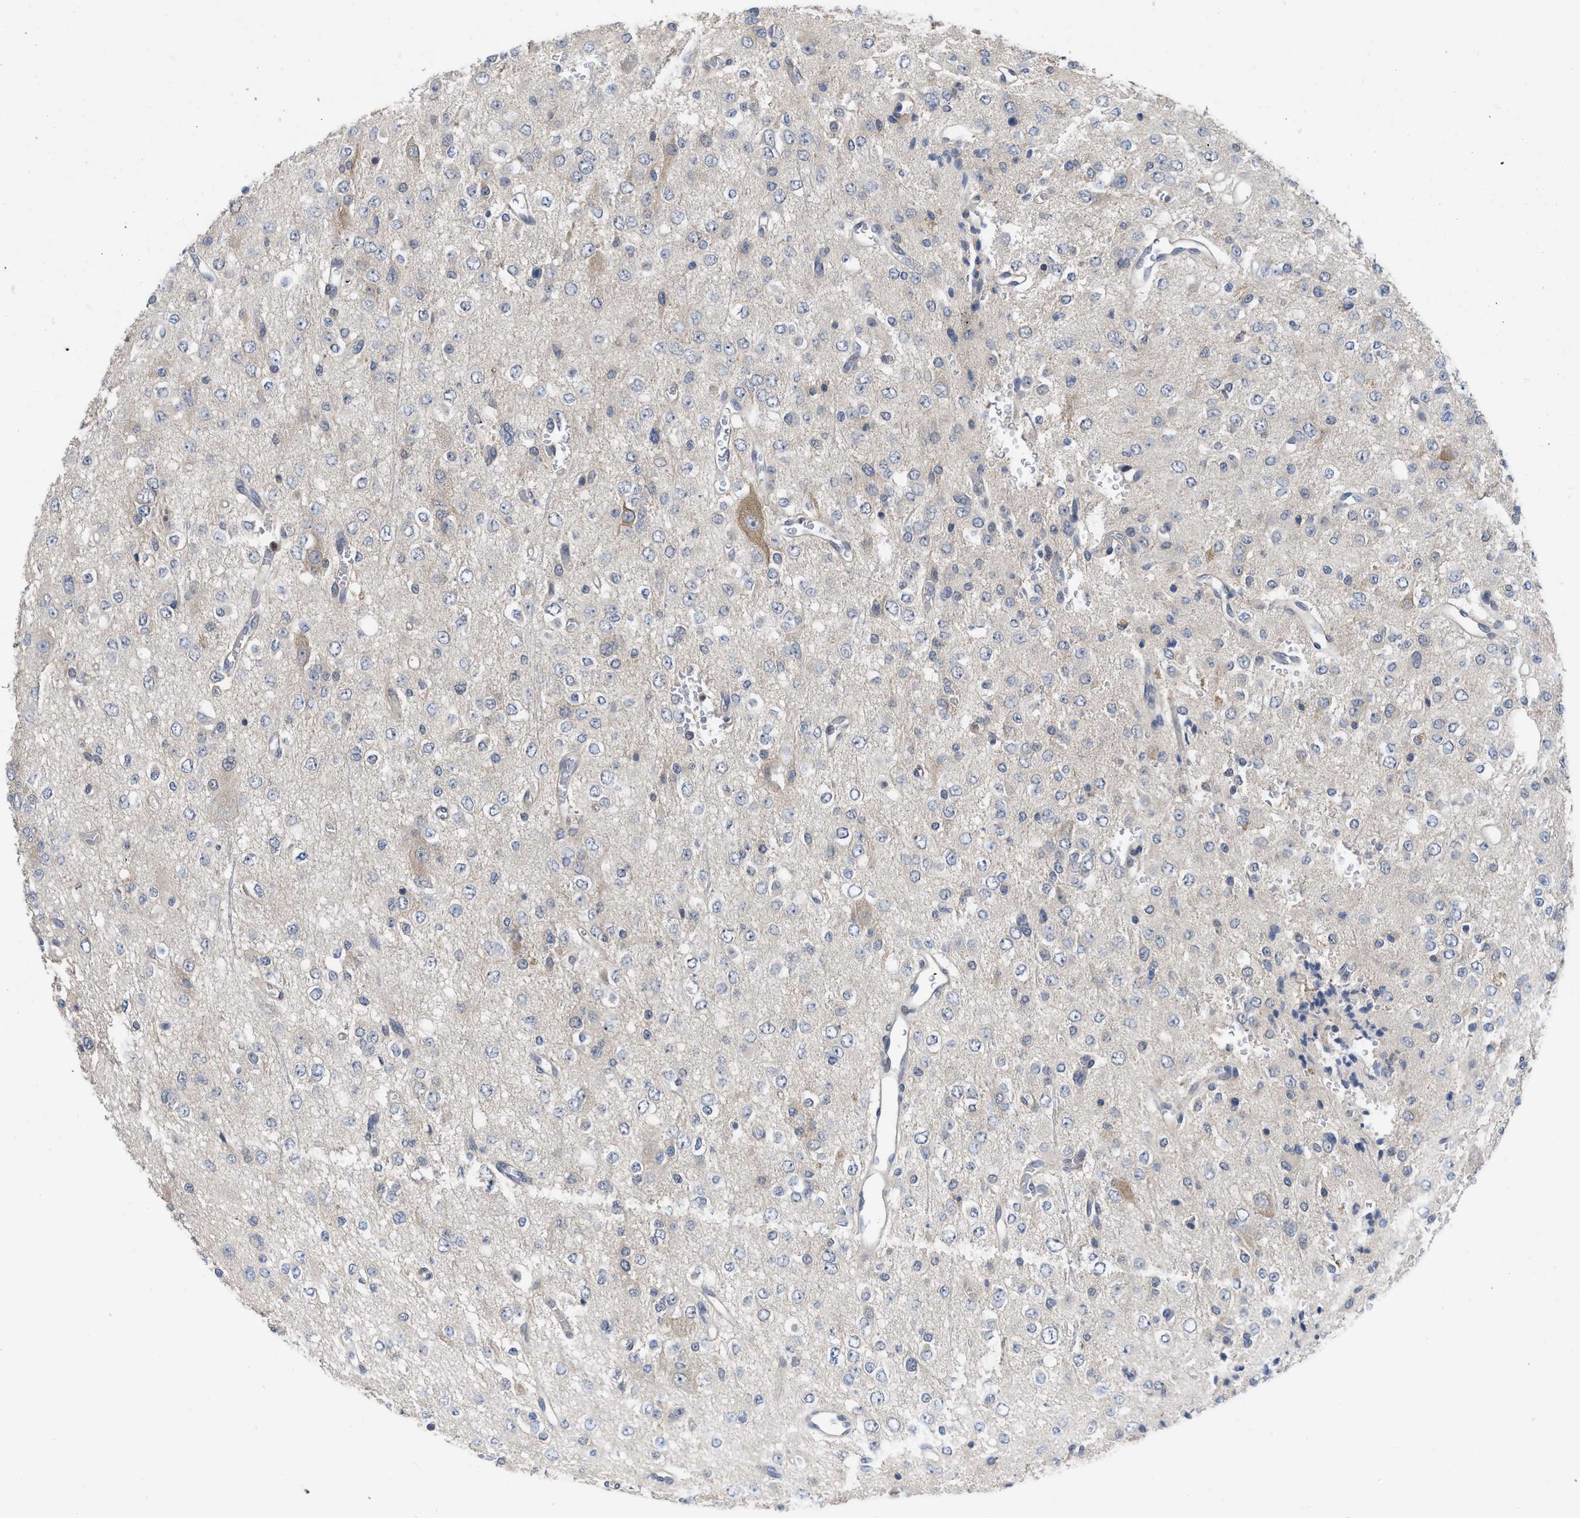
{"staining": {"intensity": "negative", "quantity": "none", "location": "none"}, "tissue": "glioma", "cell_type": "Tumor cells", "image_type": "cancer", "snomed": [{"axis": "morphology", "description": "Glioma, malignant, Low grade"}, {"axis": "topography", "description": "Brain"}], "caption": "High power microscopy photomicrograph of an immunohistochemistry (IHC) micrograph of malignant glioma (low-grade), revealing no significant staining in tumor cells.", "gene": "LDAF1", "patient": {"sex": "male", "age": 38}}